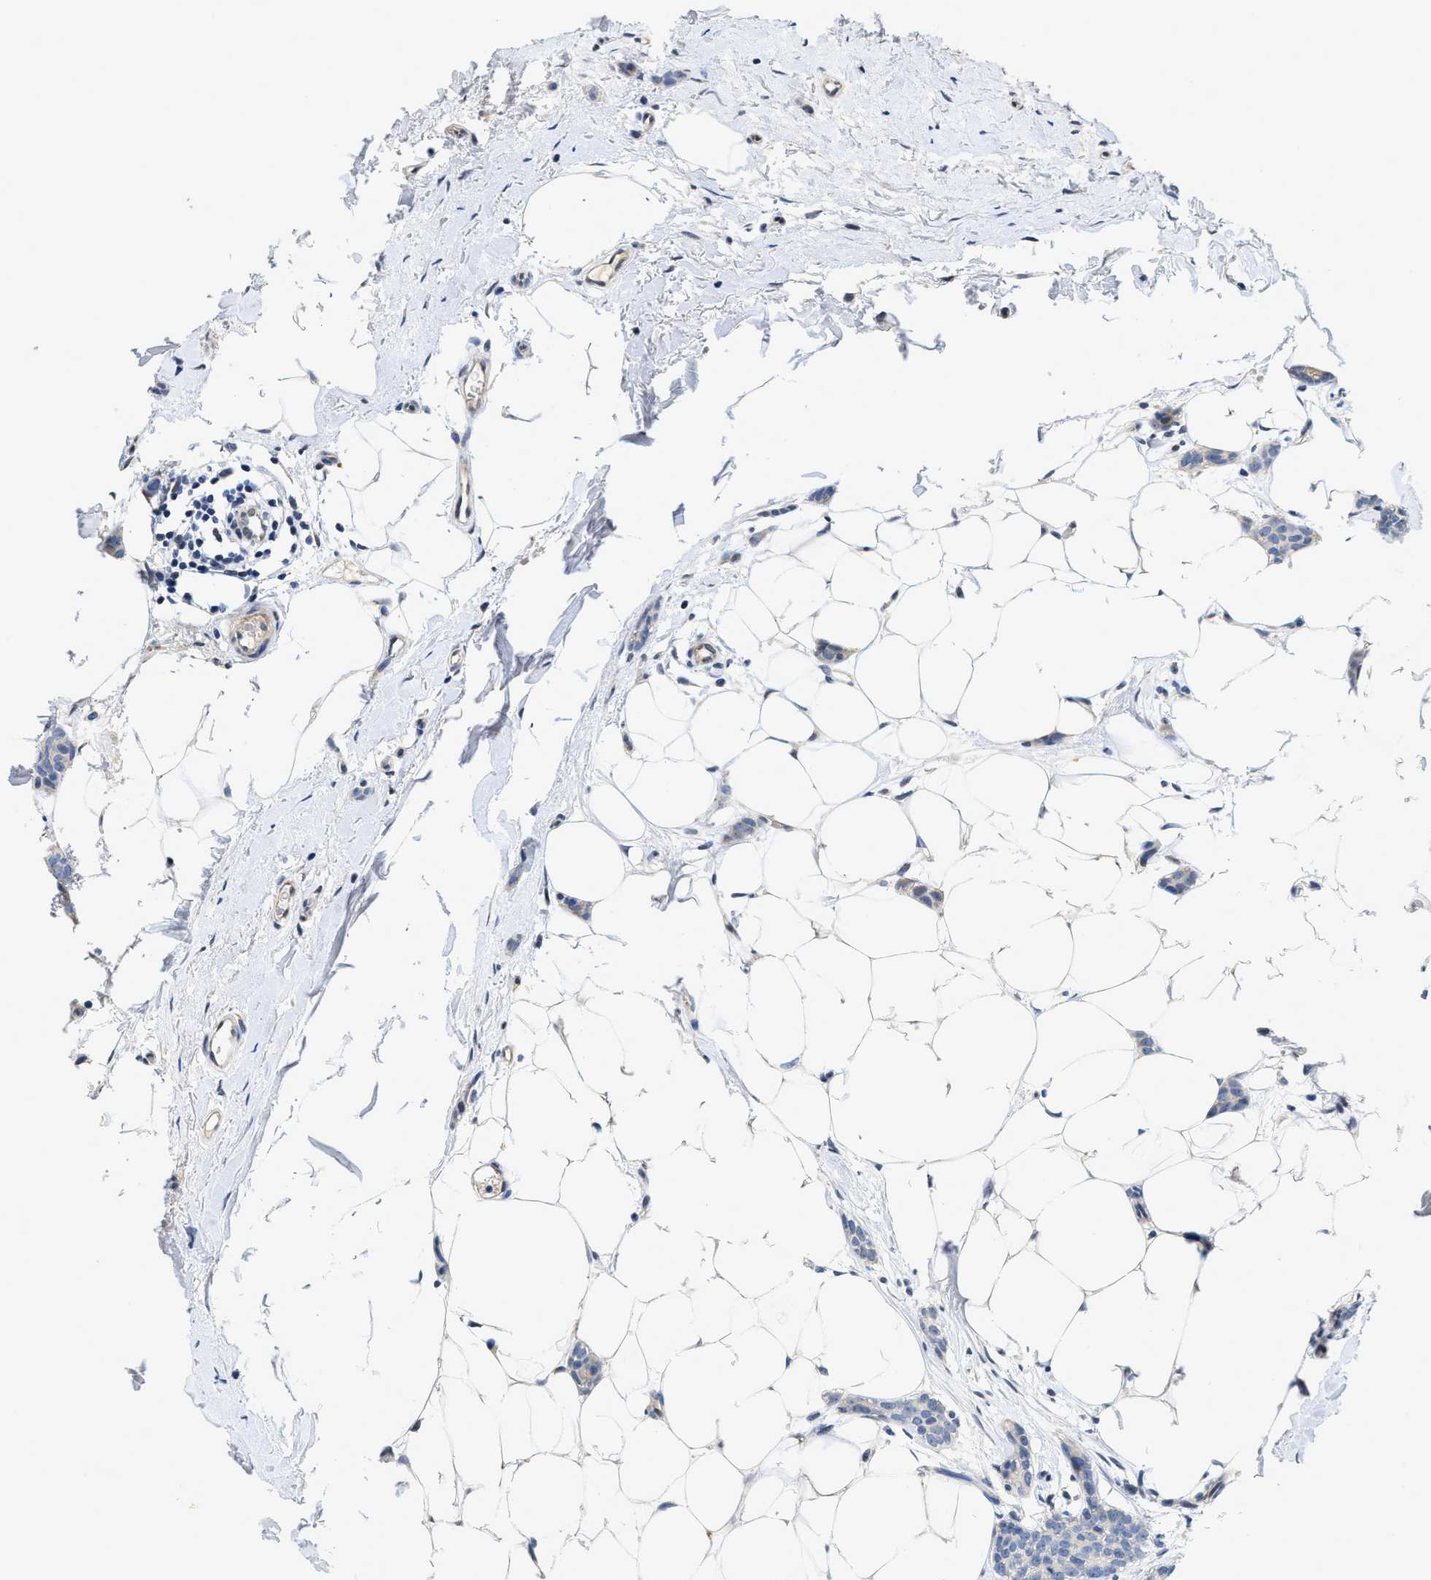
{"staining": {"intensity": "negative", "quantity": "none", "location": "none"}, "tissue": "breast cancer", "cell_type": "Tumor cells", "image_type": "cancer", "snomed": [{"axis": "morphology", "description": "Lobular carcinoma"}, {"axis": "topography", "description": "Skin"}, {"axis": "topography", "description": "Breast"}], "caption": "Tumor cells show no significant expression in lobular carcinoma (breast). (Immunohistochemistry (ihc), brightfield microscopy, high magnification).", "gene": "VIP", "patient": {"sex": "female", "age": 46}}